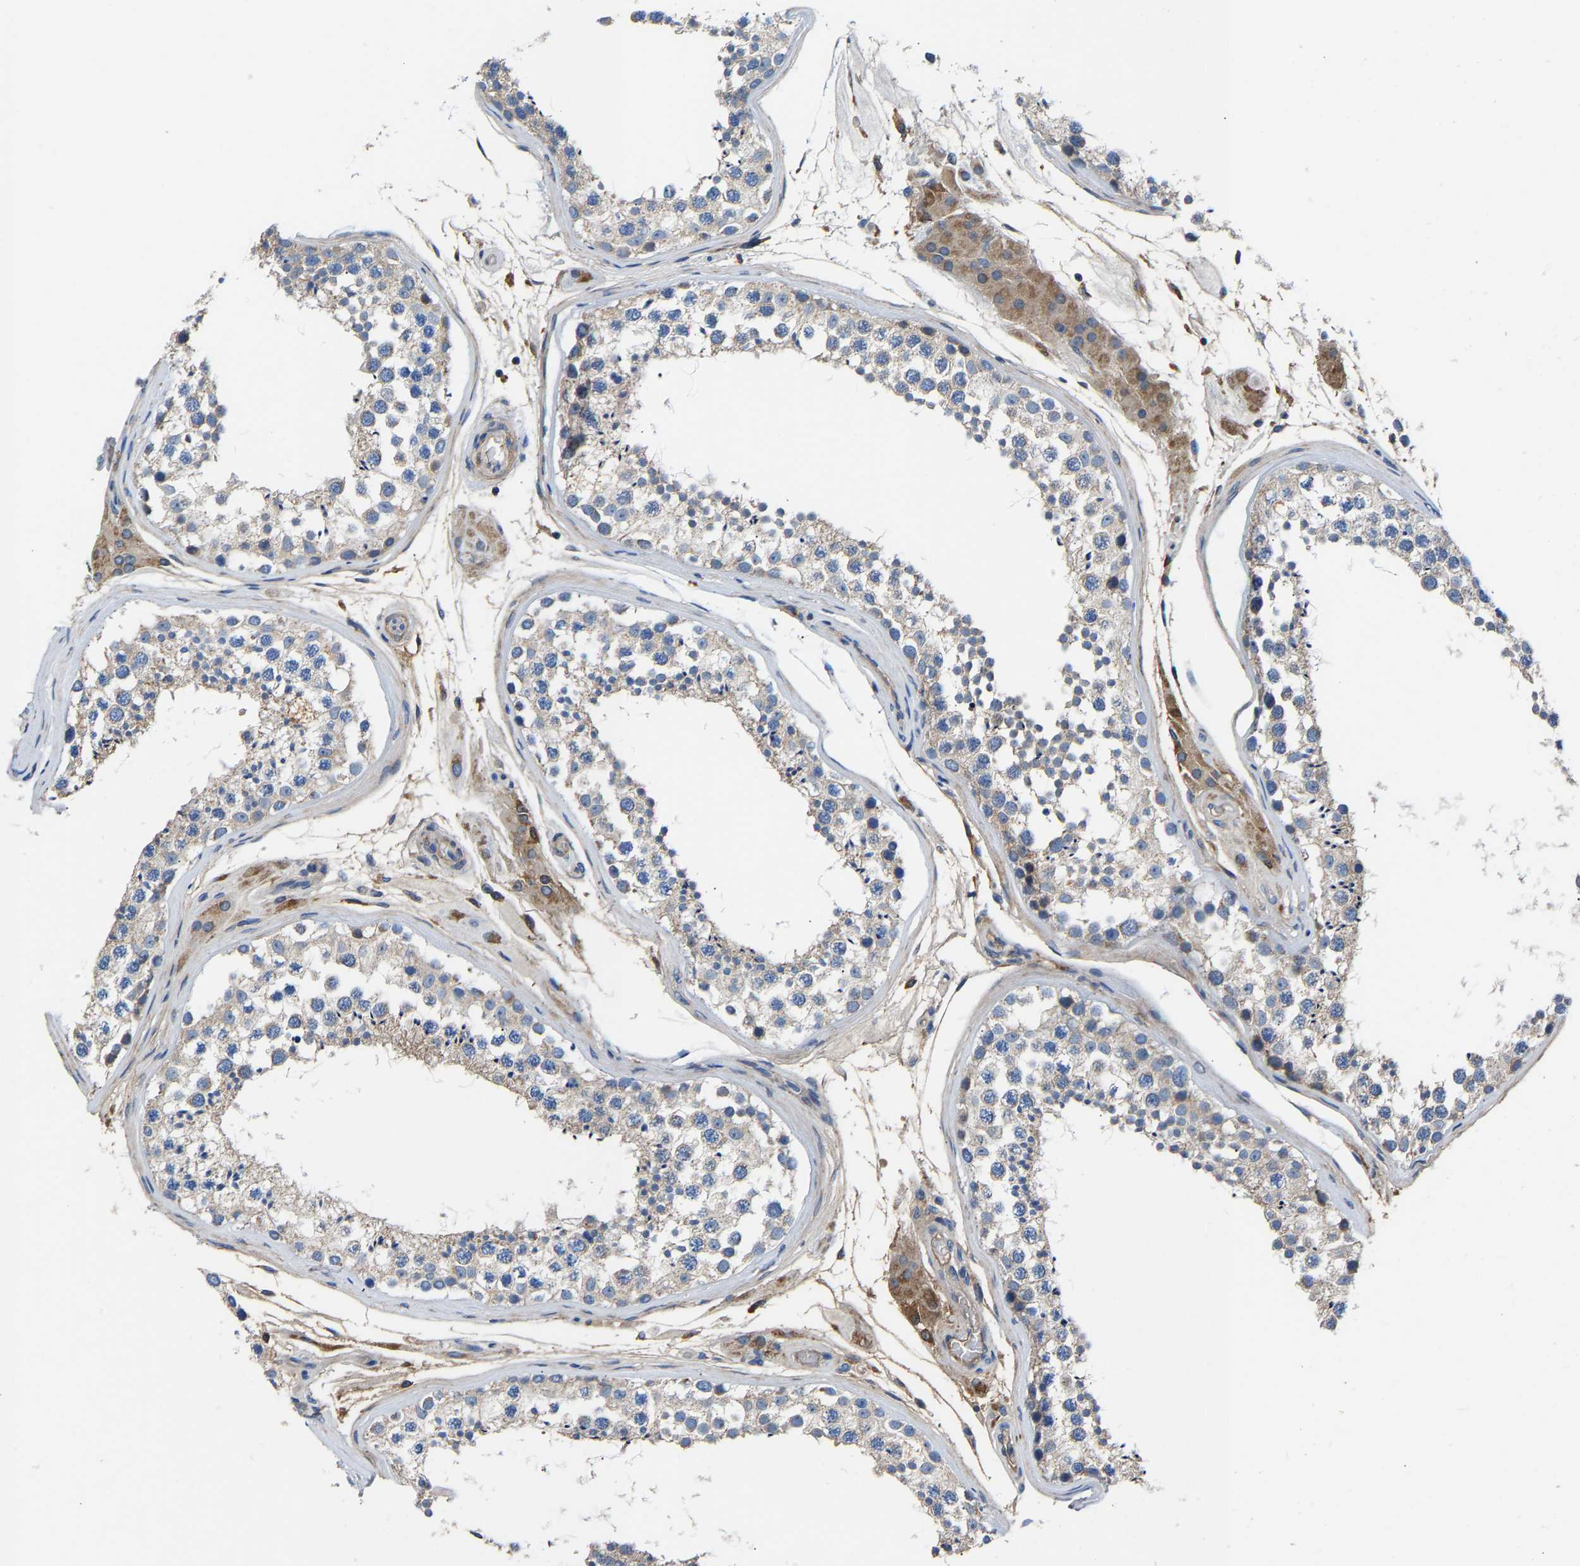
{"staining": {"intensity": "negative", "quantity": "none", "location": "none"}, "tissue": "testis", "cell_type": "Cells in seminiferous ducts", "image_type": "normal", "snomed": [{"axis": "morphology", "description": "Normal tissue, NOS"}, {"axis": "topography", "description": "Testis"}], "caption": "An immunohistochemistry (IHC) histopathology image of unremarkable testis is shown. There is no staining in cells in seminiferous ducts of testis. The staining was performed using DAB (3,3'-diaminobenzidine) to visualize the protein expression in brown, while the nuclei were stained in blue with hematoxylin (Magnification: 20x).", "gene": "CCDC171", "patient": {"sex": "male", "age": 46}}